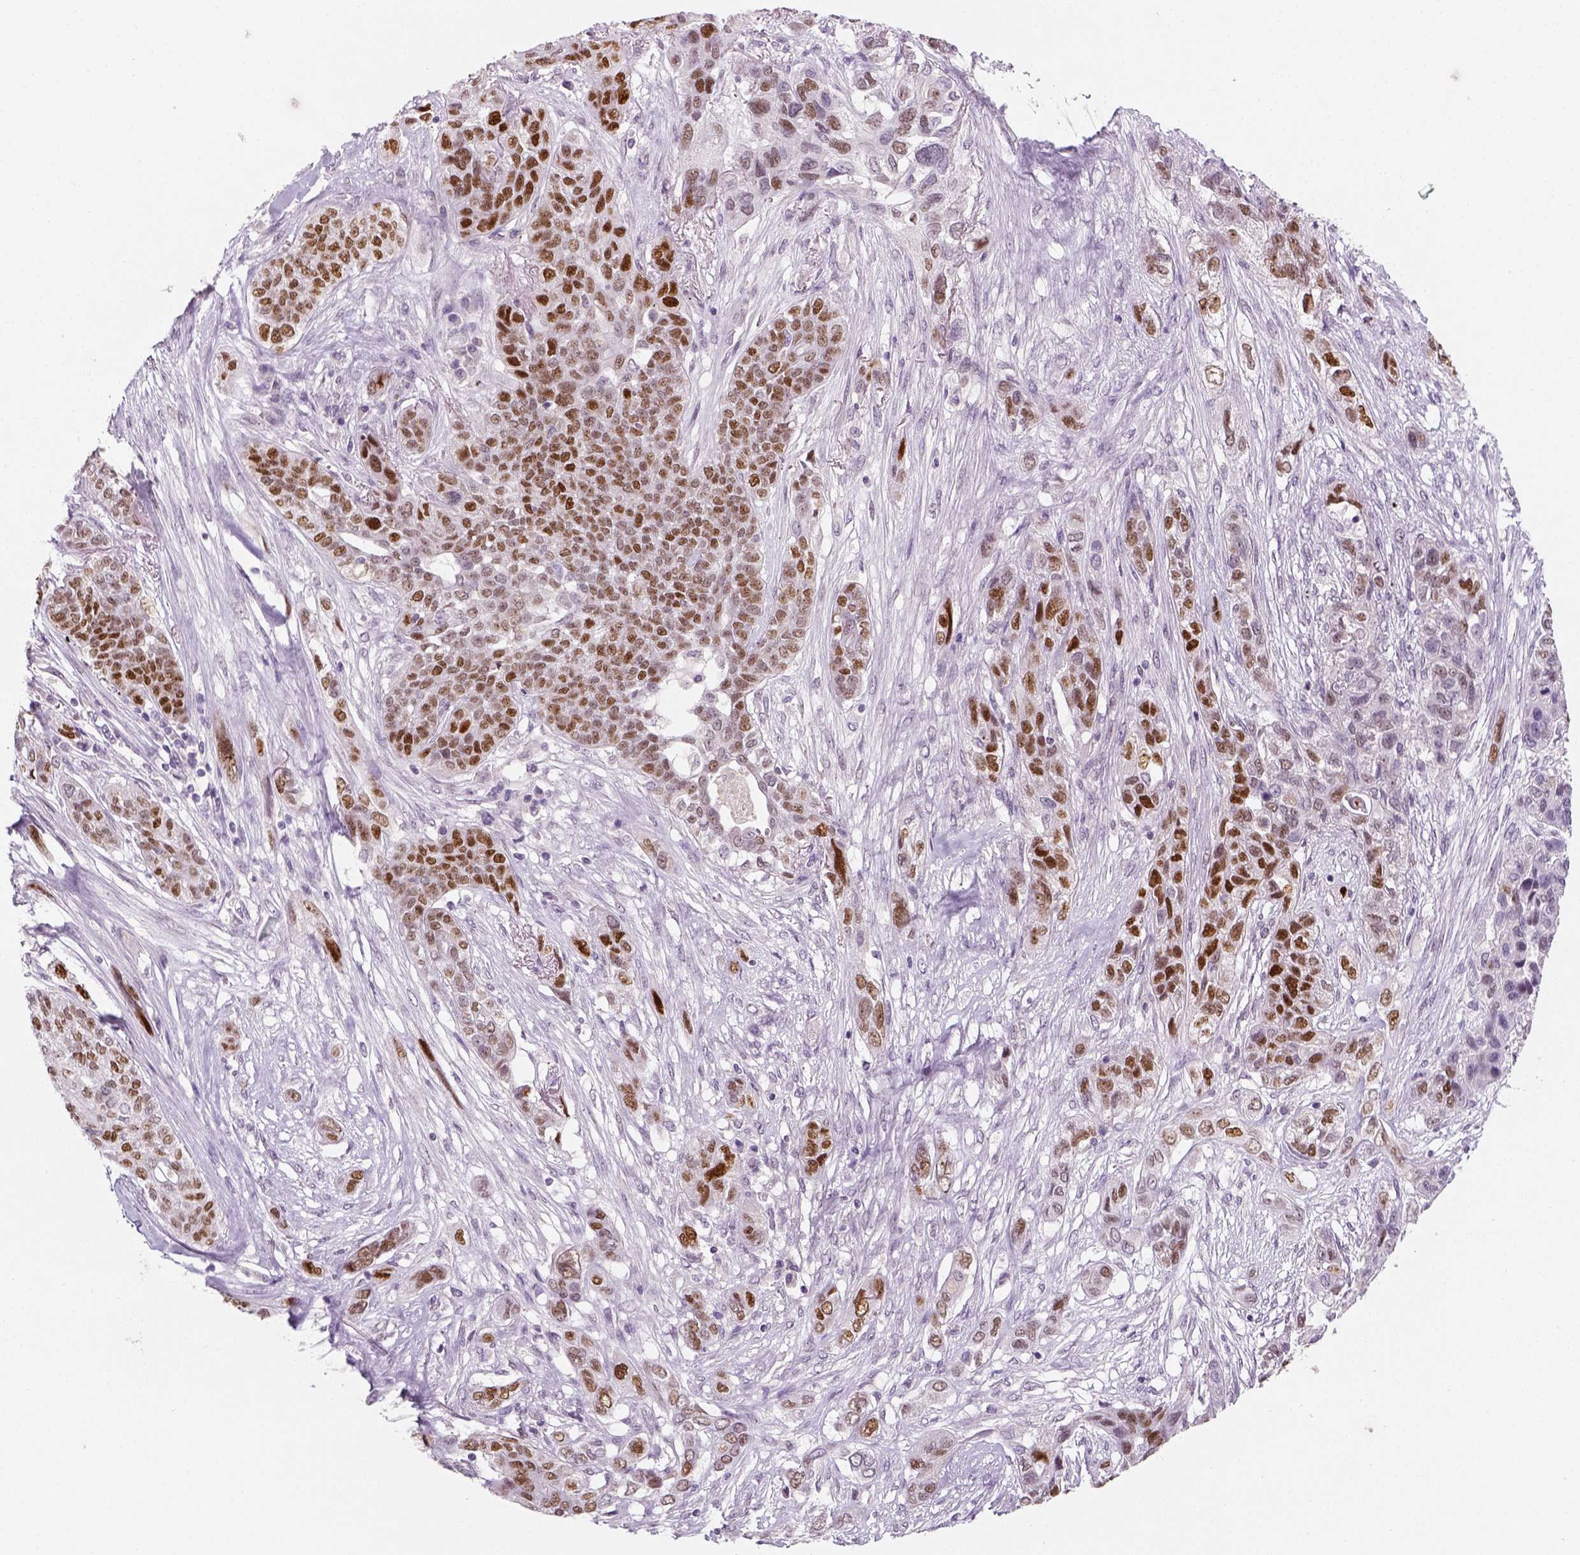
{"staining": {"intensity": "moderate", "quantity": ">75%", "location": "nuclear"}, "tissue": "lung cancer", "cell_type": "Tumor cells", "image_type": "cancer", "snomed": [{"axis": "morphology", "description": "Squamous cell carcinoma, NOS"}, {"axis": "topography", "description": "Lung"}], "caption": "Brown immunohistochemical staining in lung squamous cell carcinoma shows moderate nuclear positivity in approximately >75% of tumor cells.", "gene": "TP53", "patient": {"sex": "female", "age": 70}}